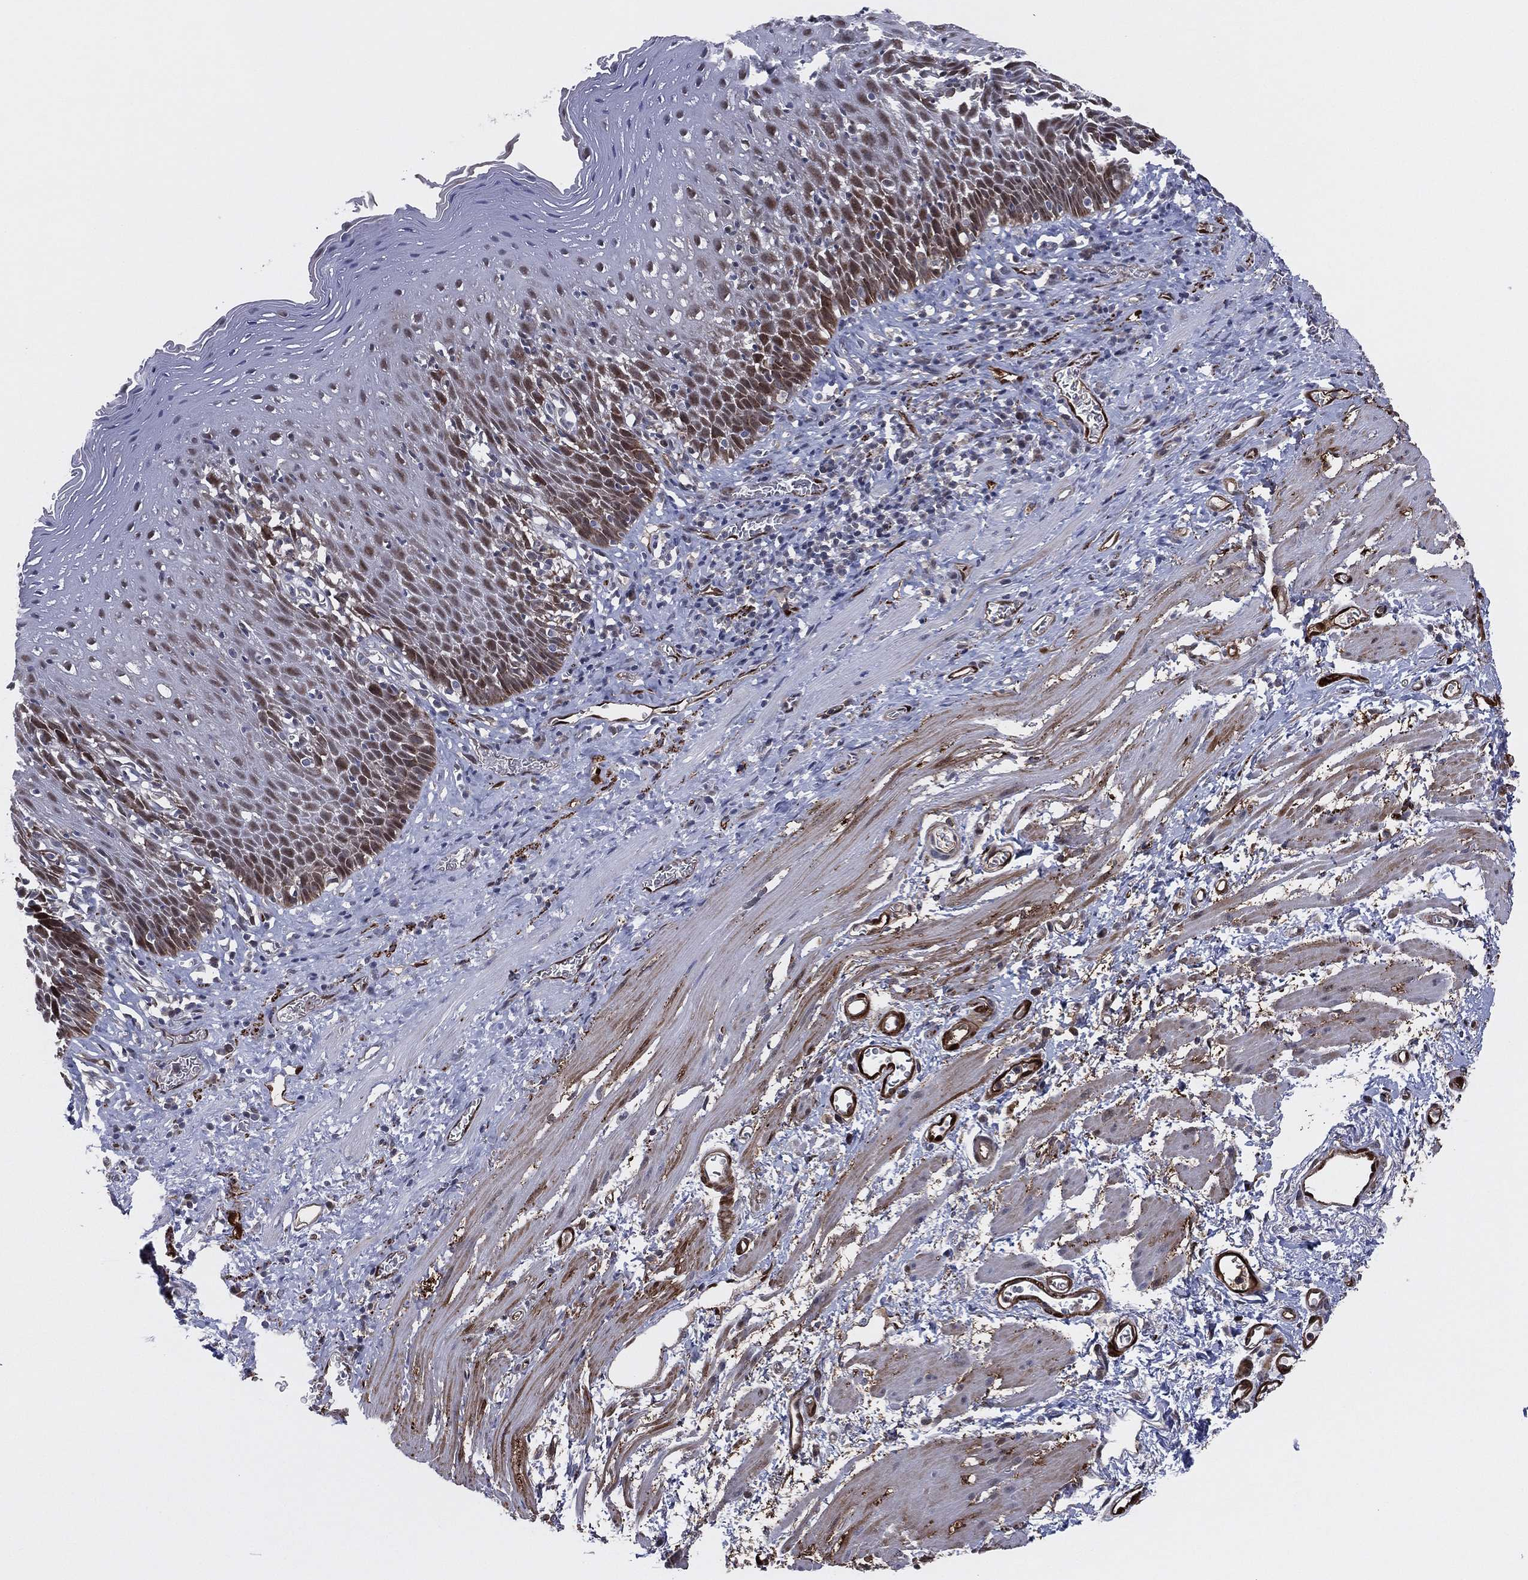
{"staining": {"intensity": "strong", "quantity": "<25%", "location": "cytoplasmic/membranous,nuclear"}, "tissue": "esophagus", "cell_type": "Squamous epithelial cells", "image_type": "normal", "snomed": [{"axis": "morphology", "description": "Normal tissue, NOS"}, {"axis": "morphology", "description": "Adenocarcinoma, NOS"}, {"axis": "topography", "description": "Esophagus"}, {"axis": "topography", "description": "Stomach, upper"}], "caption": "DAB immunohistochemical staining of normal esophagus displays strong cytoplasmic/membranous,nuclear protein expression in approximately <25% of squamous epithelial cells.", "gene": "SNCG", "patient": {"sex": "male", "age": 74}}